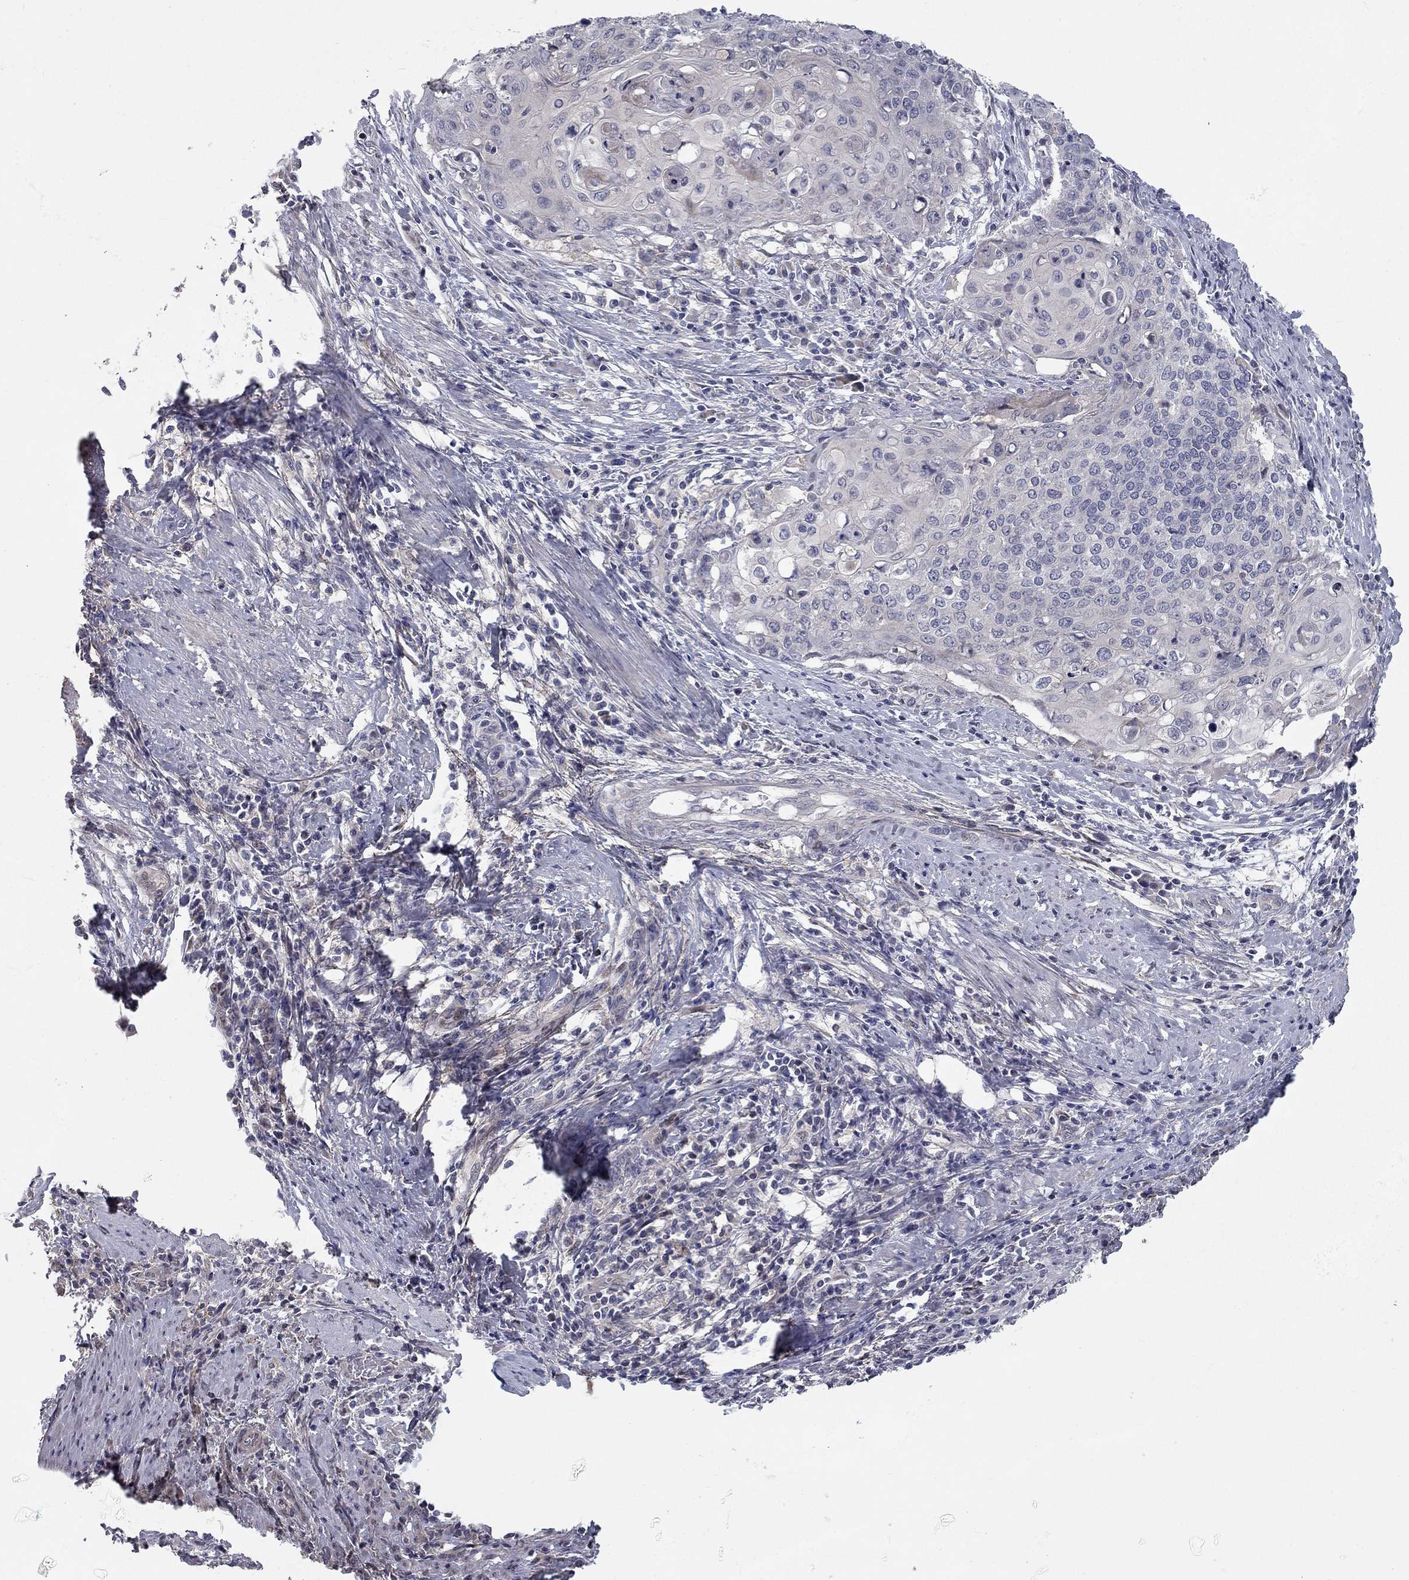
{"staining": {"intensity": "negative", "quantity": "none", "location": "none"}, "tissue": "cervical cancer", "cell_type": "Tumor cells", "image_type": "cancer", "snomed": [{"axis": "morphology", "description": "Squamous cell carcinoma, NOS"}, {"axis": "topography", "description": "Cervix"}], "caption": "IHC histopathology image of human cervical squamous cell carcinoma stained for a protein (brown), which demonstrates no positivity in tumor cells.", "gene": "DUSP7", "patient": {"sex": "female", "age": 39}}